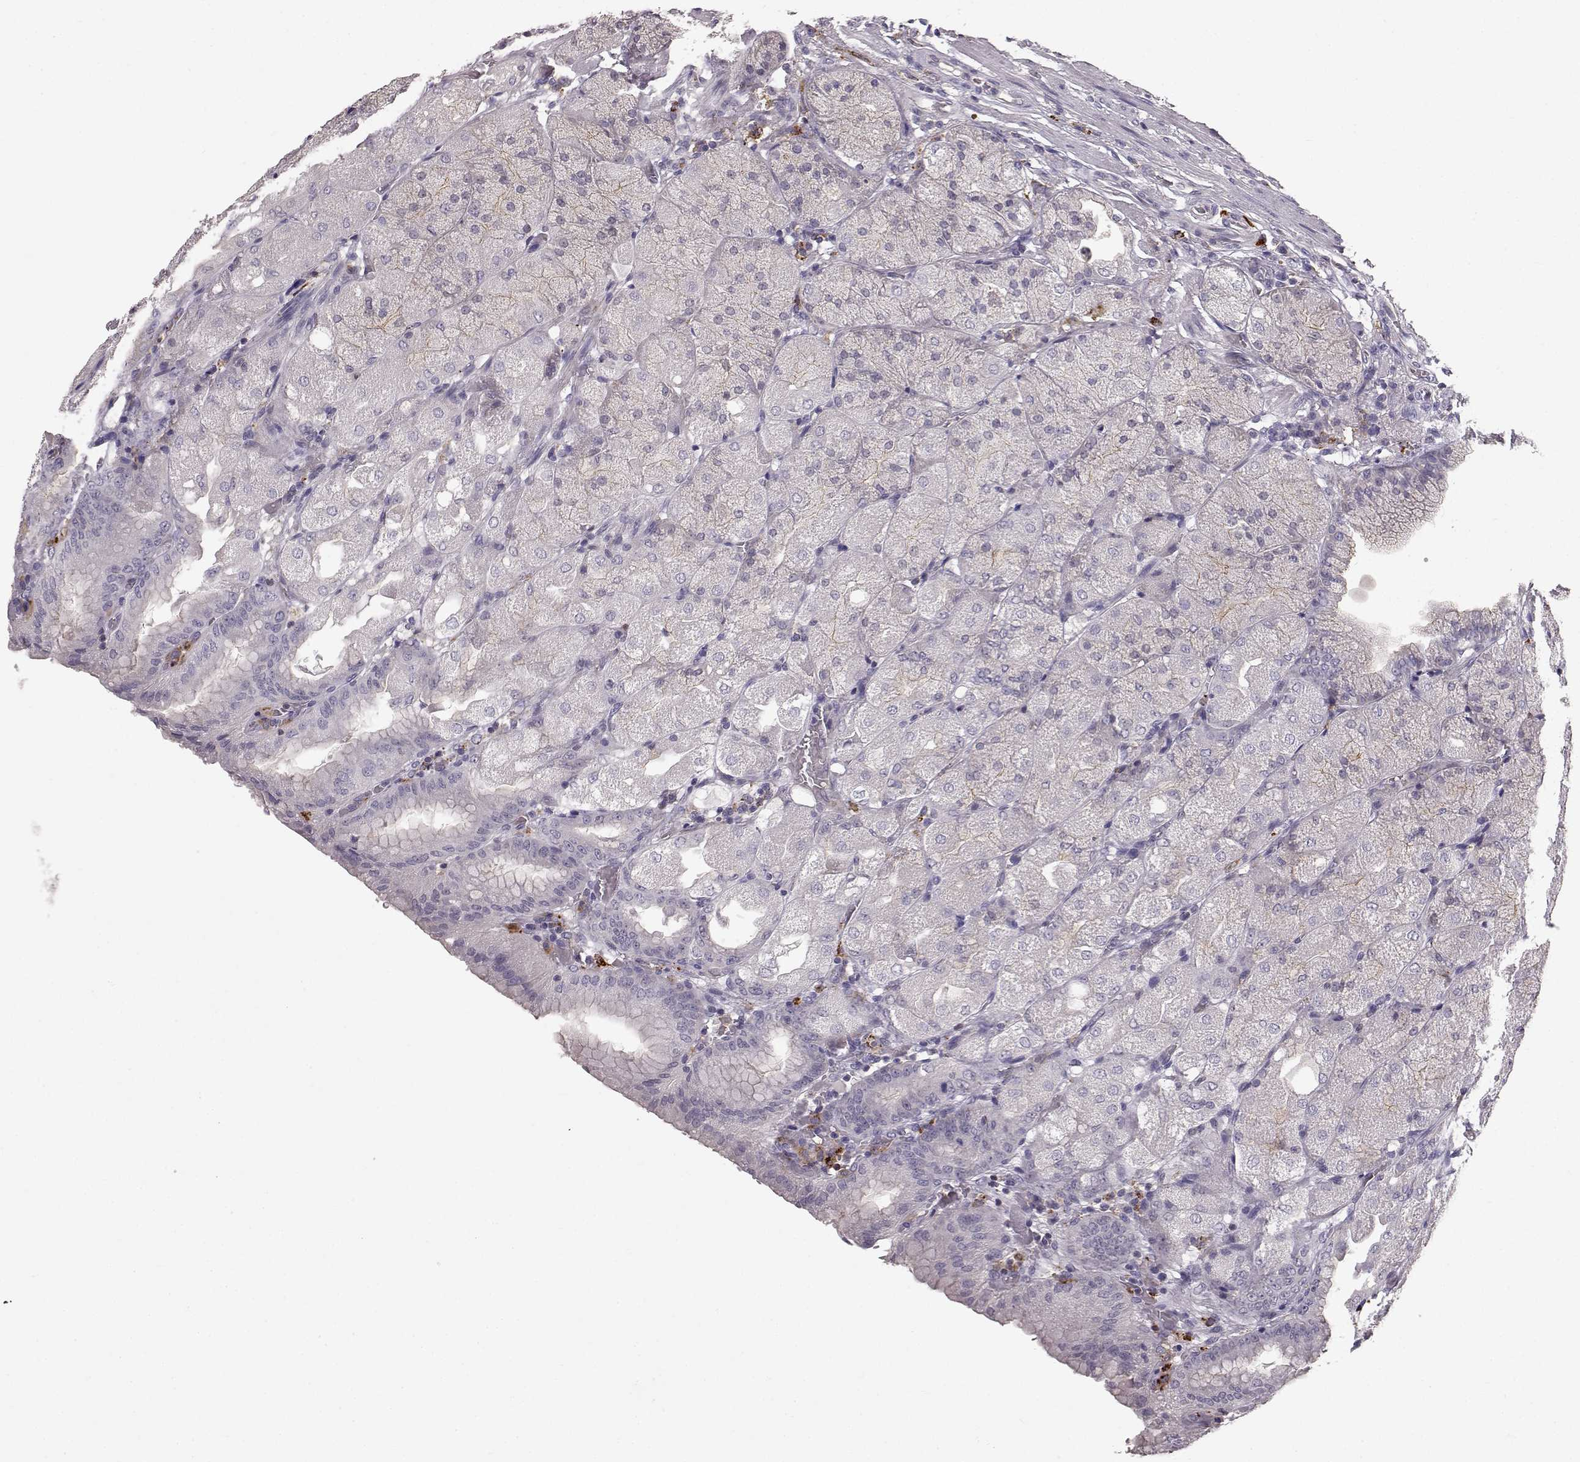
{"staining": {"intensity": "negative", "quantity": "none", "location": "none"}, "tissue": "stomach", "cell_type": "Glandular cells", "image_type": "normal", "snomed": [{"axis": "morphology", "description": "Normal tissue, NOS"}, {"axis": "topography", "description": "Stomach, upper"}, {"axis": "topography", "description": "Stomach"}, {"axis": "topography", "description": "Stomach, lower"}], "caption": "IHC histopathology image of benign stomach: stomach stained with DAB (3,3'-diaminobenzidine) reveals no significant protein positivity in glandular cells.", "gene": "CCNF", "patient": {"sex": "male", "age": 62}}